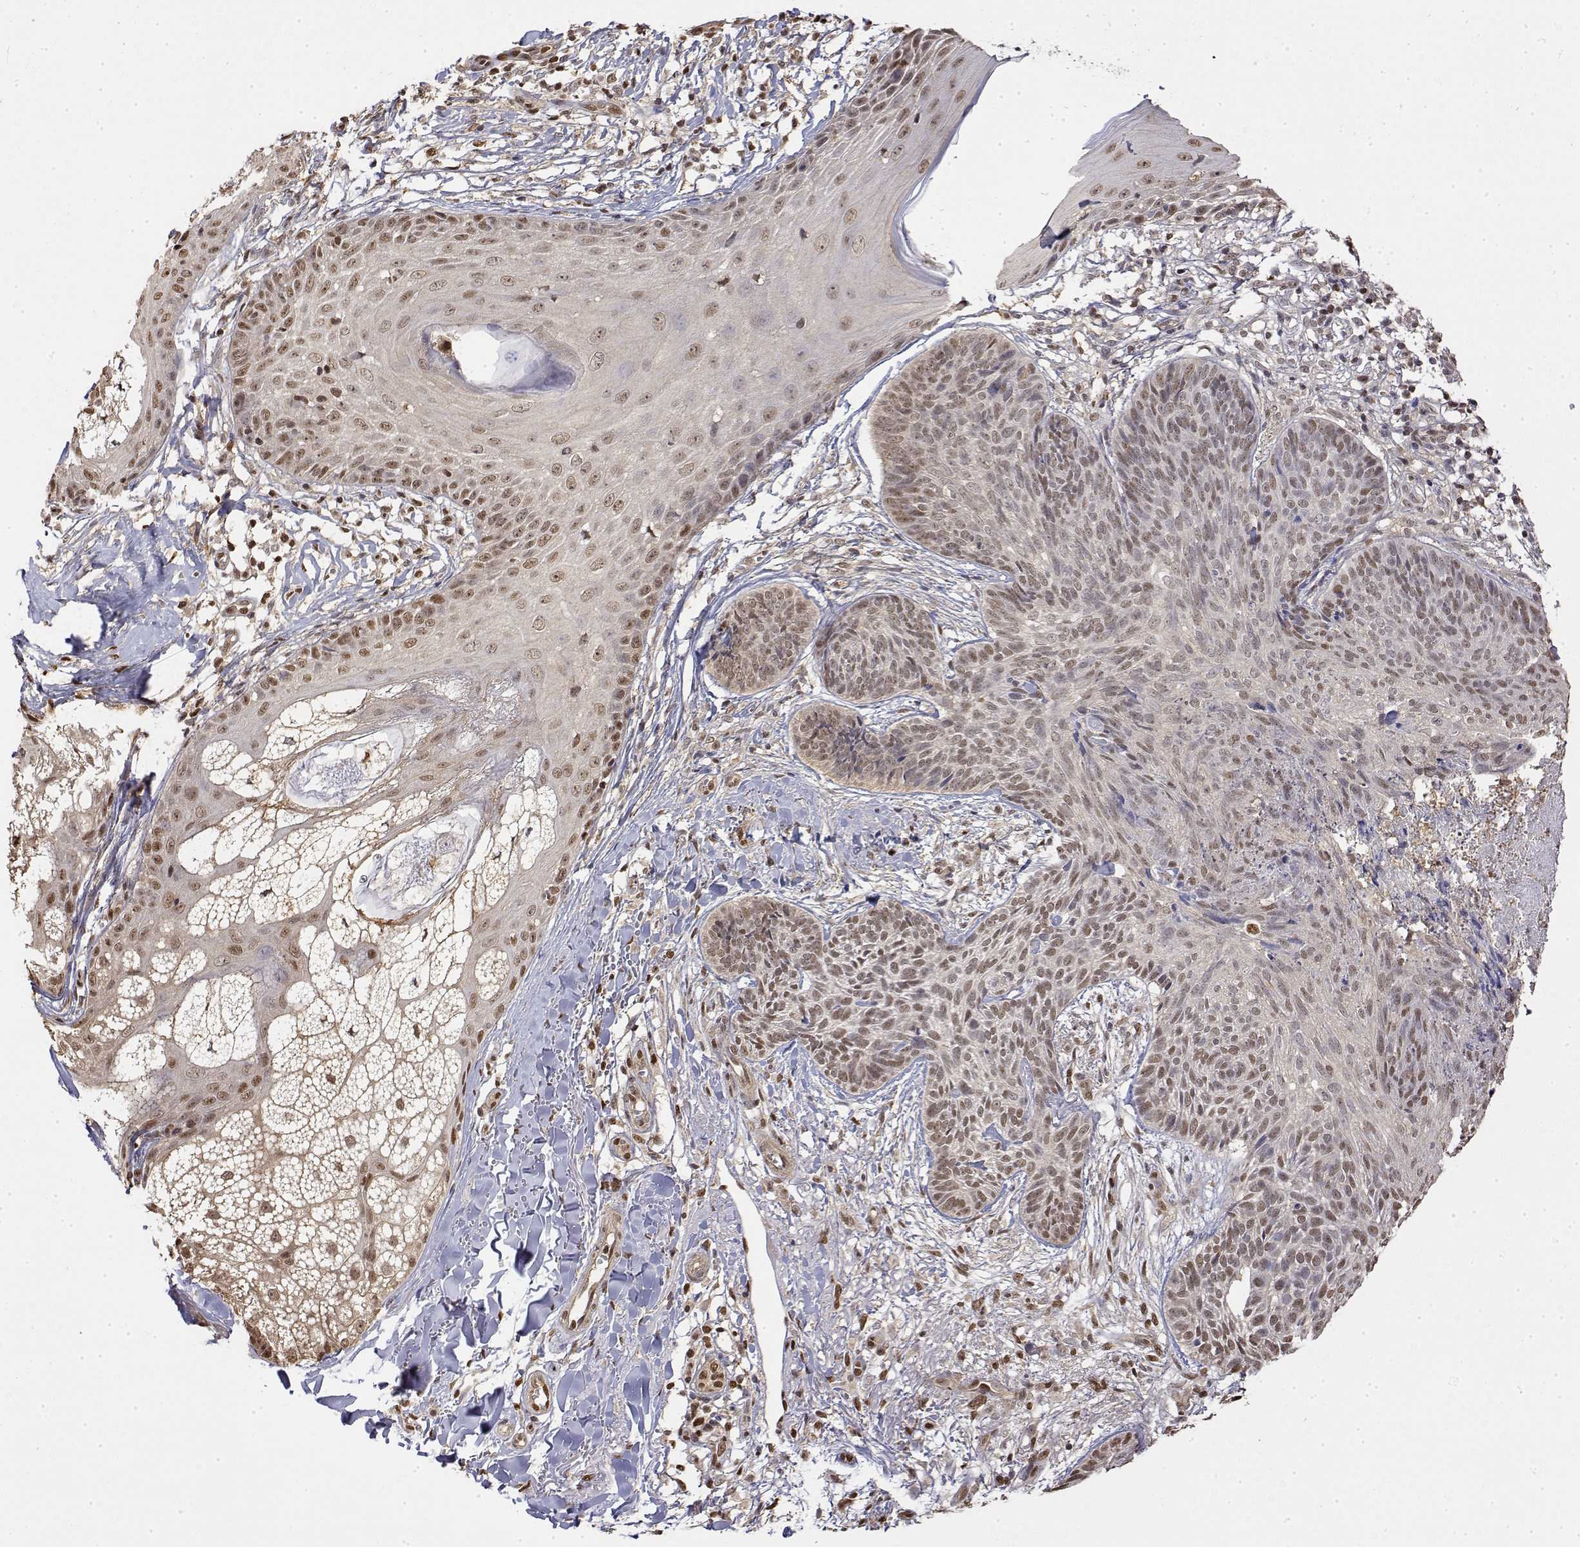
{"staining": {"intensity": "moderate", "quantity": ">75%", "location": "nuclear"}, "tissue": "skin cancer", "cell_type": "Tumor cells", "image_type": "cancer", "snomed": [{"axis": "morphology", "description": "Basal cell carcinoma"}, {"axis": "topography", "description": "Skin"}, {"axis": "topography", "description": "Skin of trunk"}], "caption": "A brown stain highlights moderate nuclear staining of a protein in human skin basal cell carcinoma tumor cells.", "gene": "TPI1", "patient": {"sex": "male", "age": 74}}